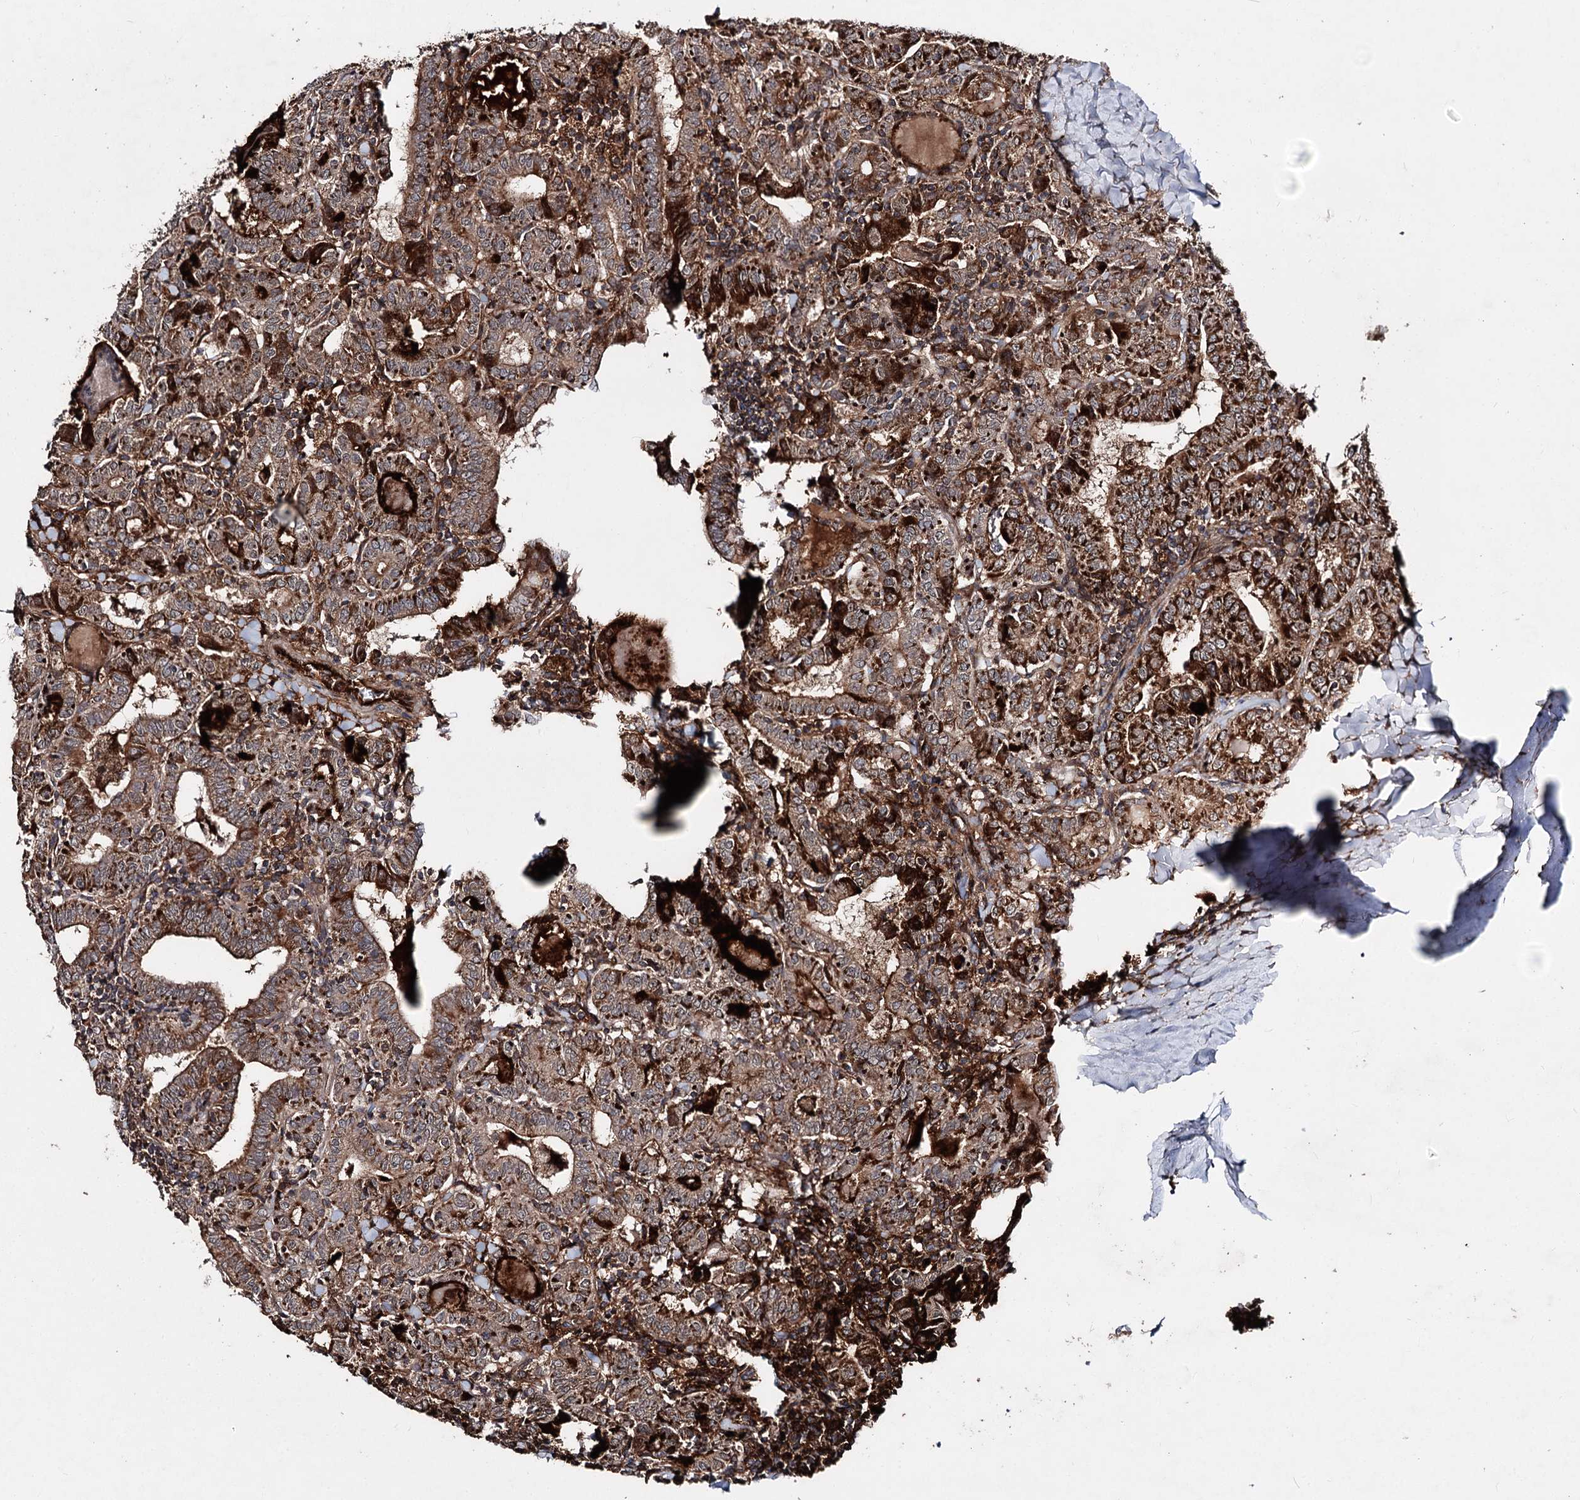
{"staining": {"intensity": "strong", "quantity": ">75%", "location": "cytoplasmic/membranous"}, "tissue": "thyroid cancer", "cell_type": "Tumor cells", "image_type": "cancer", "snomed": [{"axis": "morphology", "description": "Papillary adenocarcinoma, NOS"}, {"axis": "topography", "description": "Thyroid gland"}], "caption": "A high-resolution image shows immunohistochemistry staining of thyroid cancer (papillary adenocarcinoma), which shows strong cytoplasmic/membranous expression in approximately >75% of tumor cells. (IHC, brightfield microscopy, high magnification).", "gene": "MINDY3", "patient": {"sex": "female", "age": 72}}